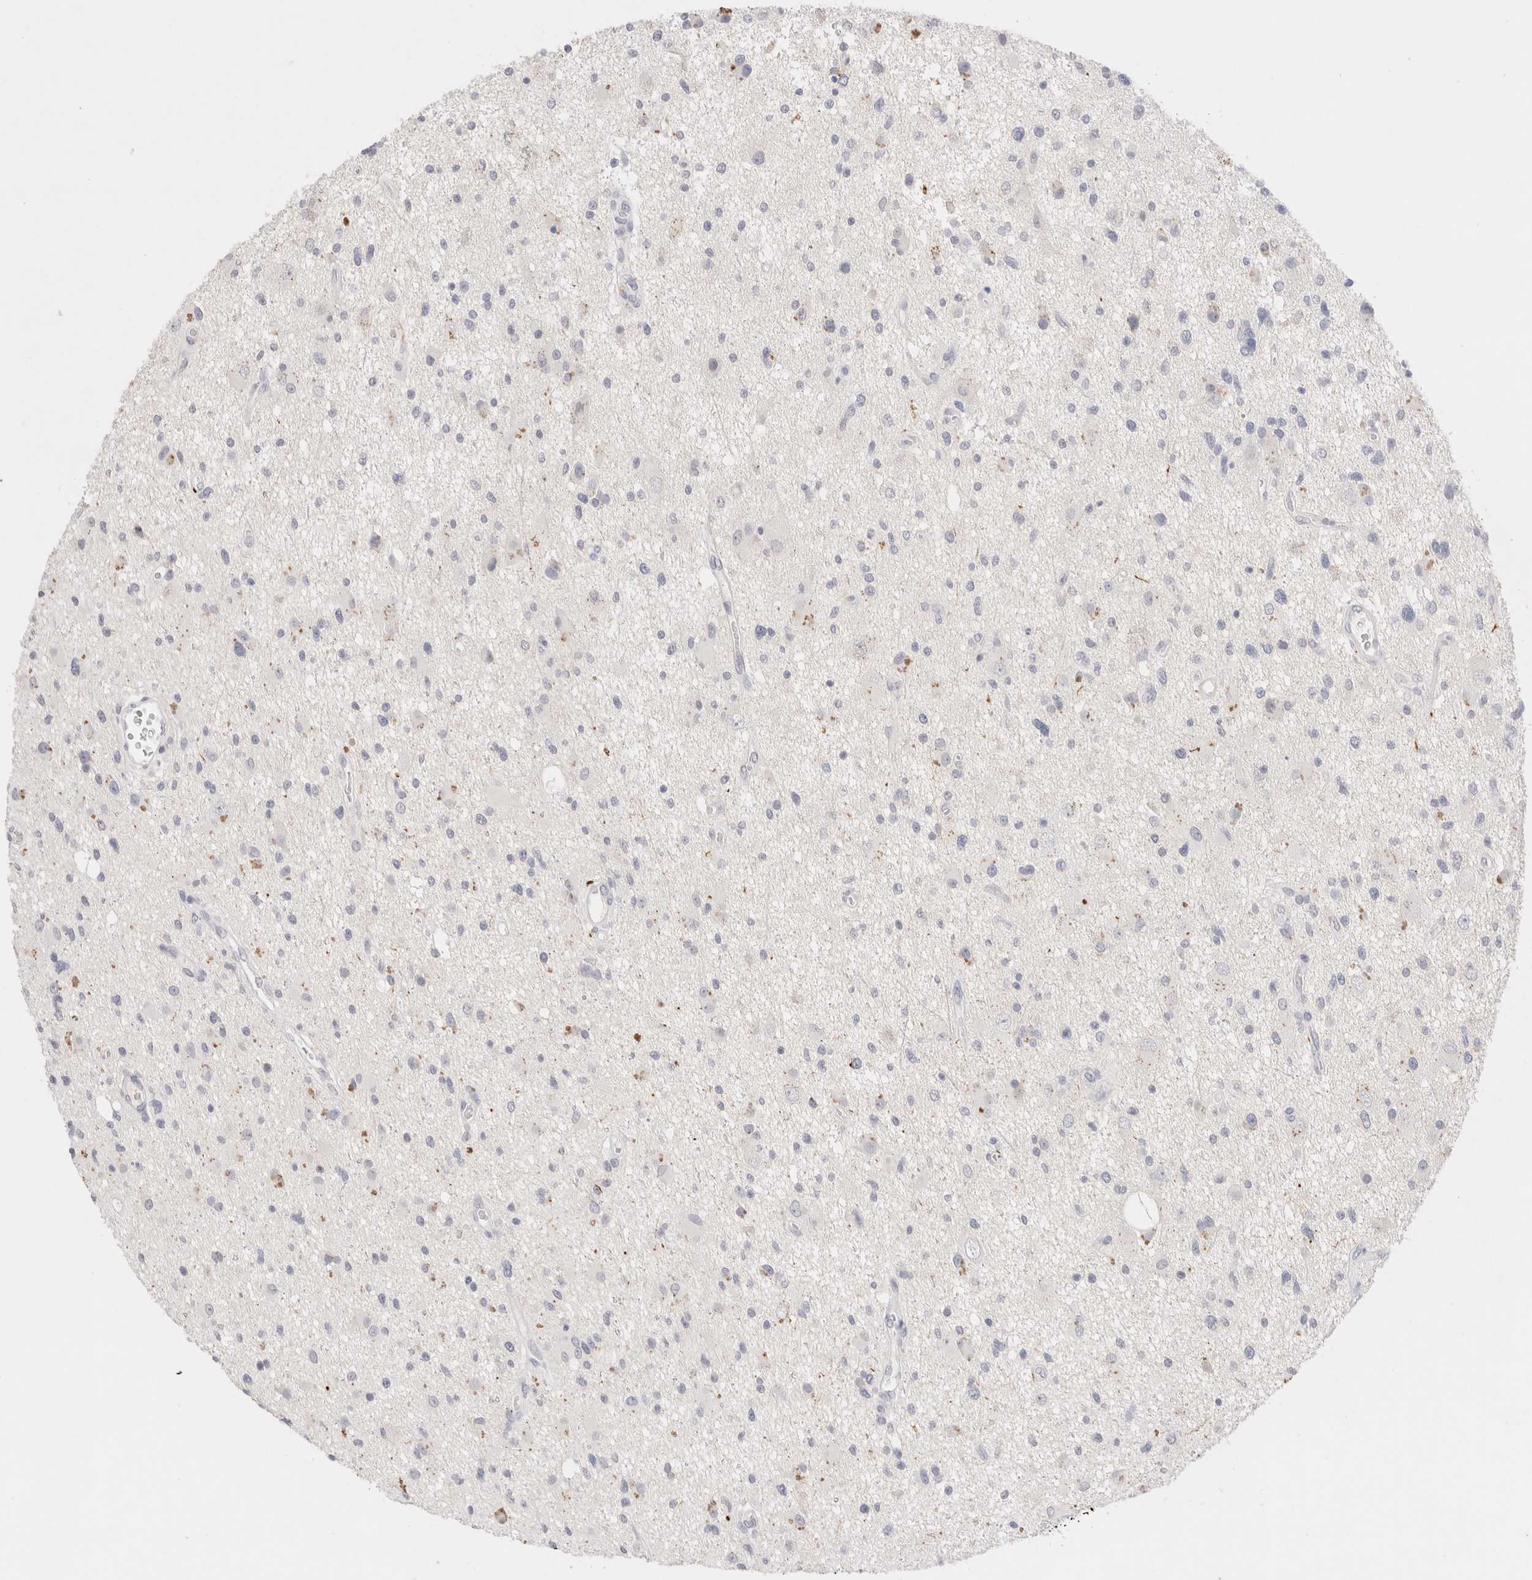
{"staining": {"intensity": "negative", "quantity": "none", "location": "none"}, "tissue": "glioma", "cell_type": "Tumor cells", "image_type": "cancer", "snomed": [{"axis": "morphology", "description": "Glioma, malignant, High grade"}, {"axis": "topography", "description": "Brain"}], "caption": "Photomicrograph shows no significant protein staining in tumor cells of glioma.", "gene": "EPCAM", "patient": {"sex": "male", "age": 33}}